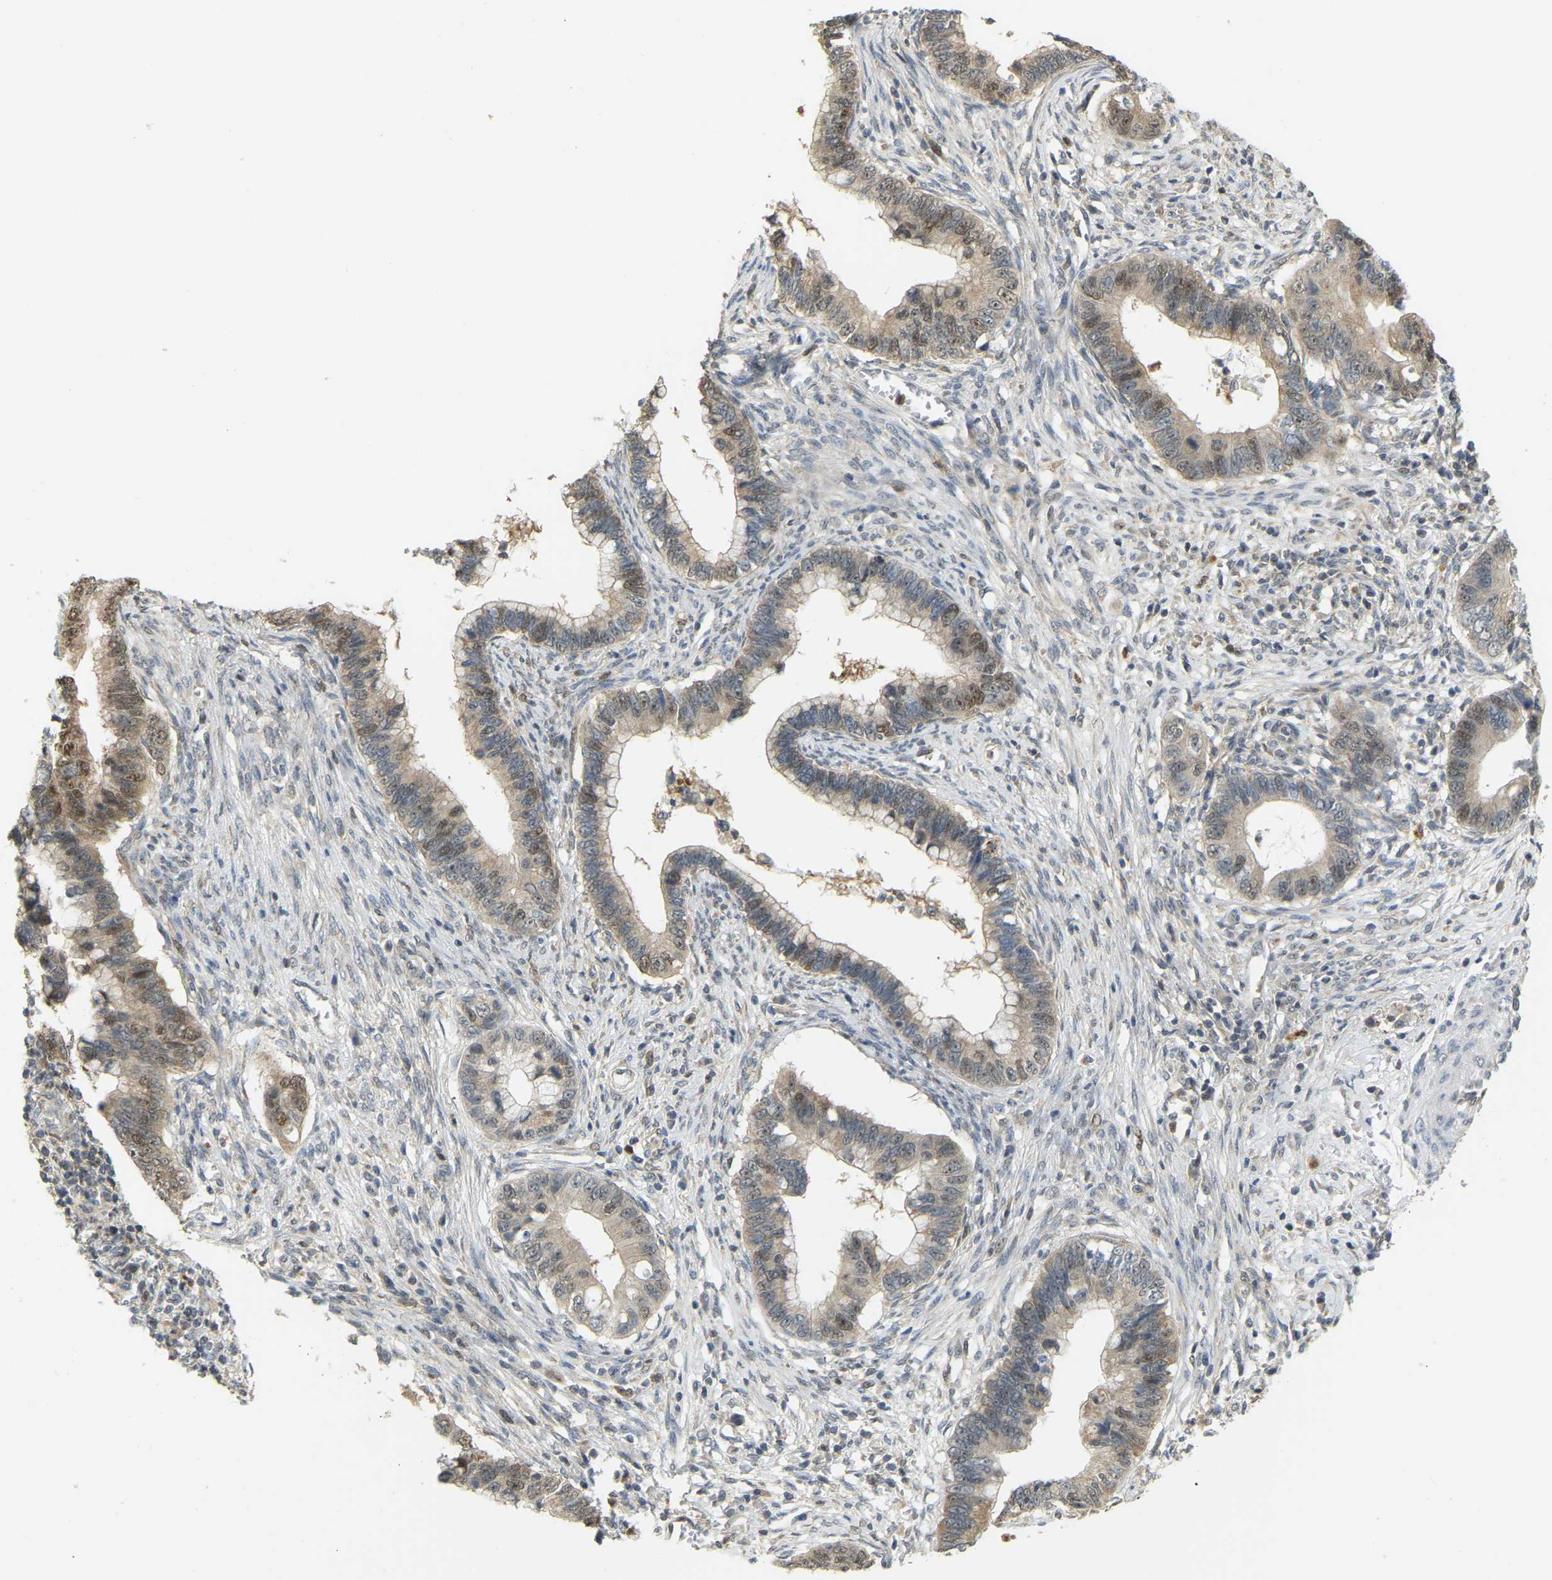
{"staining": {"intensity": "moderate", "quantity": "25%-75%", "location": "nuclear"}, "tissue": "cervical cancer", "cell_type": "Tumor cells", "image_type": "cancer", "snomed": [{"axis": "morphology", "description": "Adenocarcinoma, NOS"}, {"axis": "topography", "description": "Cervix"}], "caption": "Immunohistochemistry of human cervical adenocarcinoma exhibits medium levels of moderate nuclear staining in about 25%-75% of tumor cells. (DAB = brown stain, brightfield microscopy at high magnification).", "gene": "BRF2", "patient": {"sex": "female", "age": 44}}